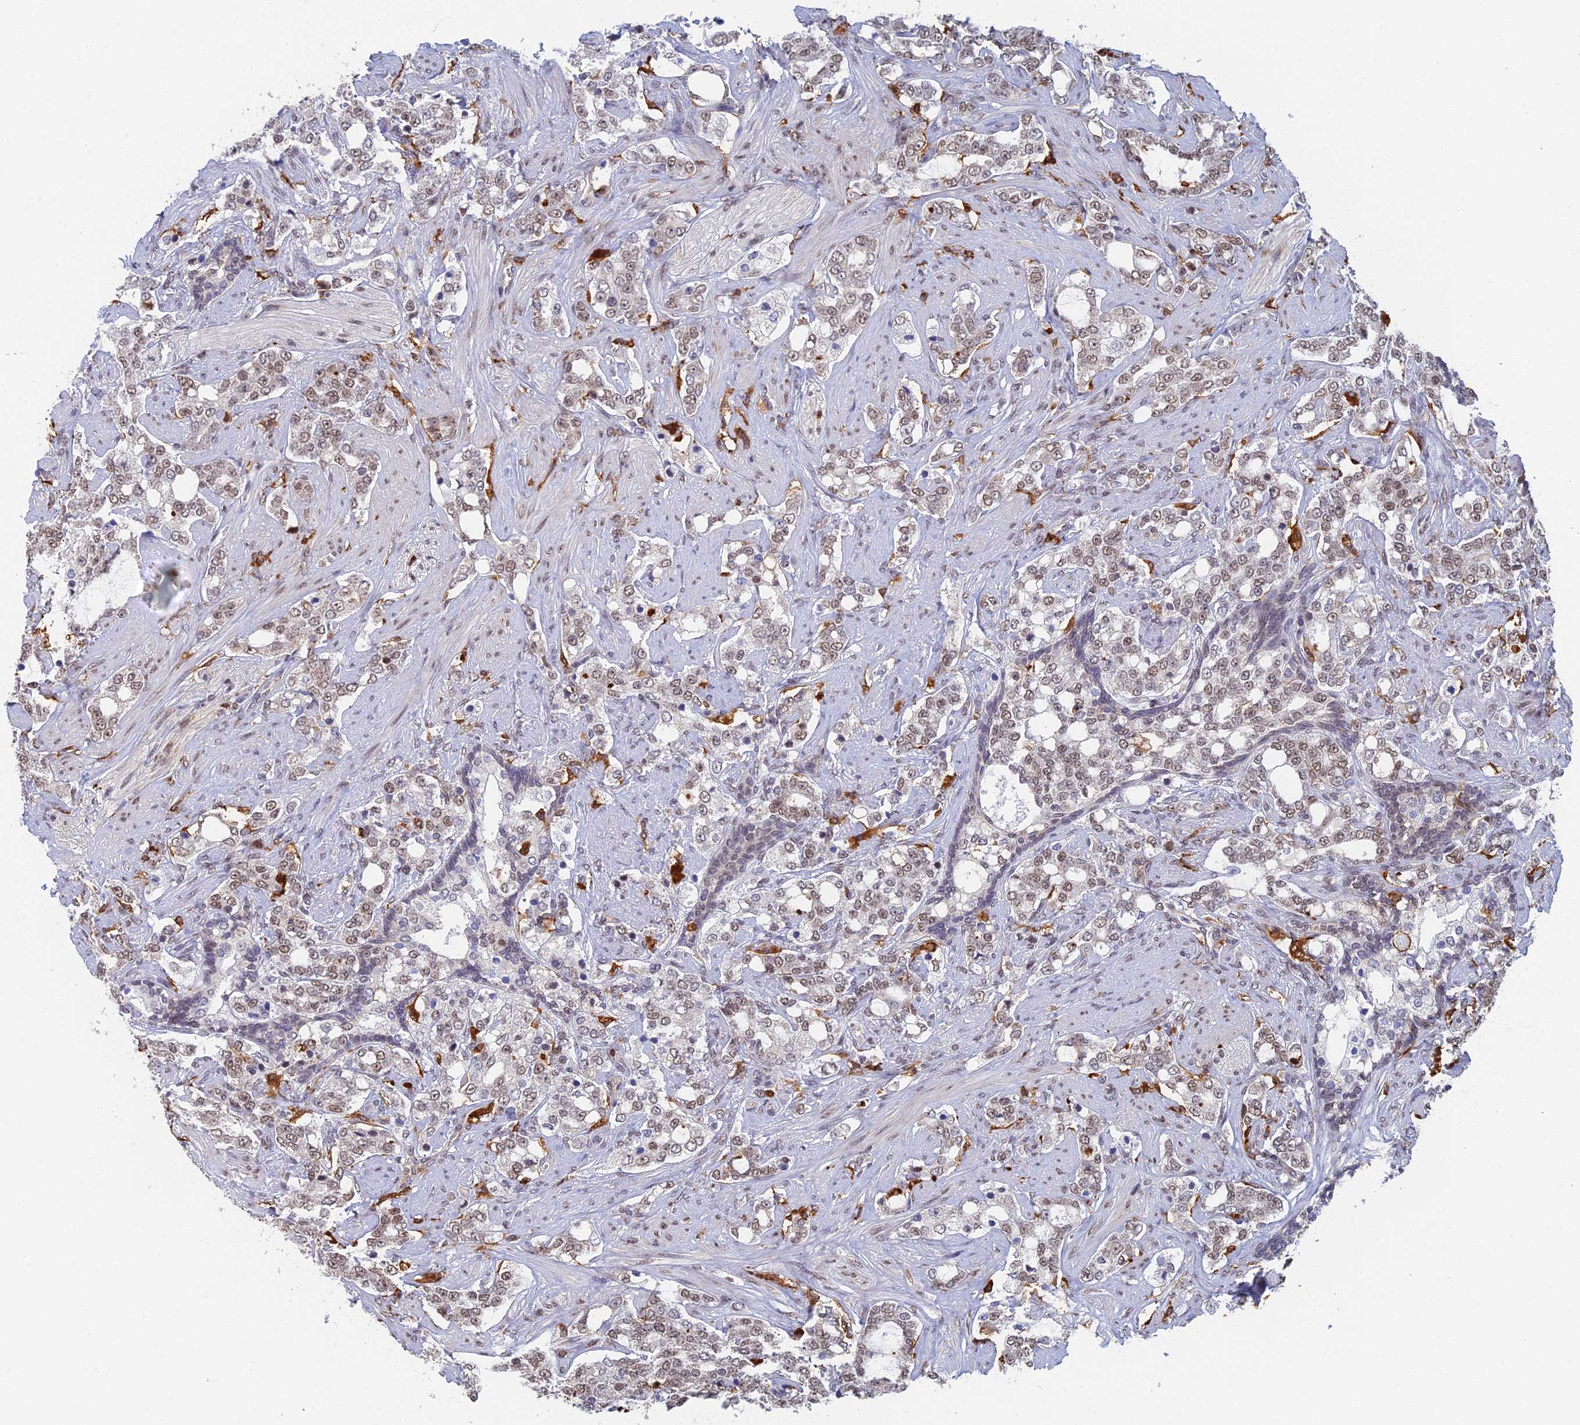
{"staining": {"intensity": "moderate", "quantity": "25%-75%", "location": "nuclear"}, "tissue": "prostate cancer", "cell_type": "Tumor cells", "image_type": "cancer", "snomed": [{"axis": "morphology", "description": "Adenocarcinoma, High grade"}, {"axis": "topography", "description": "Prostate"}], "caption": "Immunohistochemistry (DAB (3,3'-diaminobenzidine)) staining of human prostate cancer (adenocarcinoma (high-grade)) reveals moderate nuclear protein staining in approximately 25%-75% of tumor cells. The protein of interest is shown in brown color, while the nuclei are stained blue.", "gene": "GPATCH1", "patient": {"sex": "male", "age": 64}}